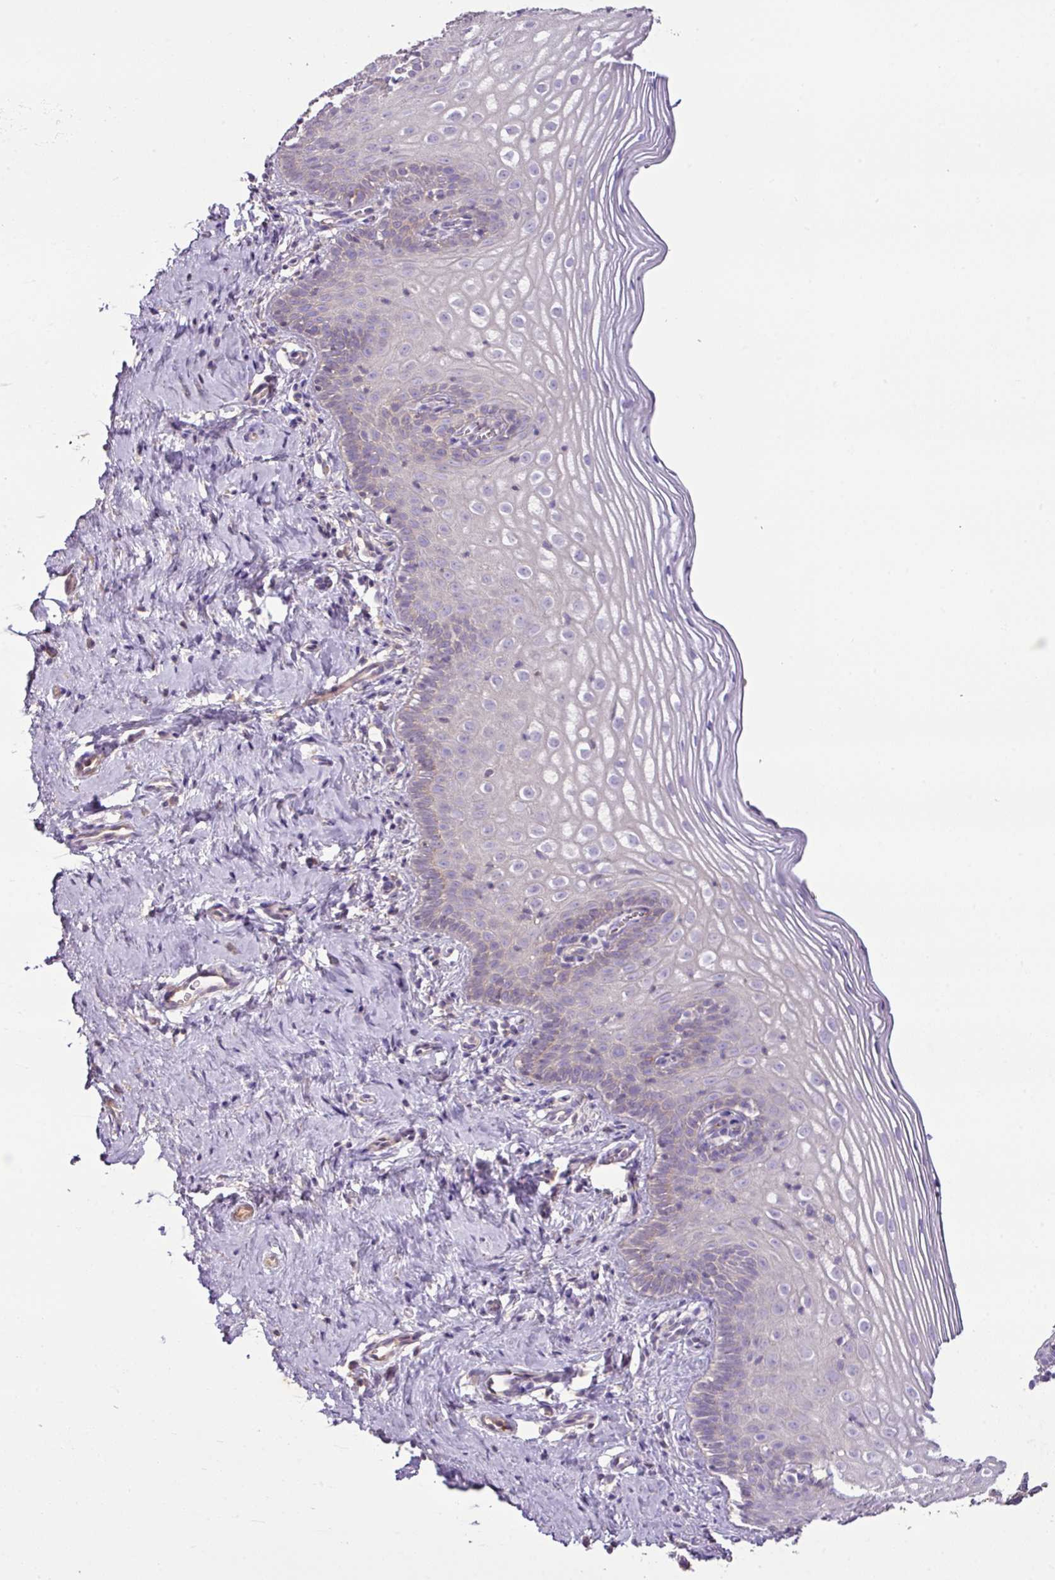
{"staining": {"intensity": "strong", "quantity": "25%-75%", "location": "cytoplasmic/membranous"}, "tissue": "cervix", "cell_type": "Glandular cells", "image_type": "normal", "snomed": [{"axis": "morphology", "description": "Normal tissue, NOS"}, {"axis": "topography", "description": "Cervix"}], "caption": "Protein positivity by IHC displays strong cytoplasmic/membranous staining in about 25%-75% of glandular cells in unremarkable cervix. (Stains: DAB in brown, nuclei in blue, Microscopy: brightfield microscopy at high magnification).", "gene": "AGR3", "patient": {"sex": "female", "age": 44}}